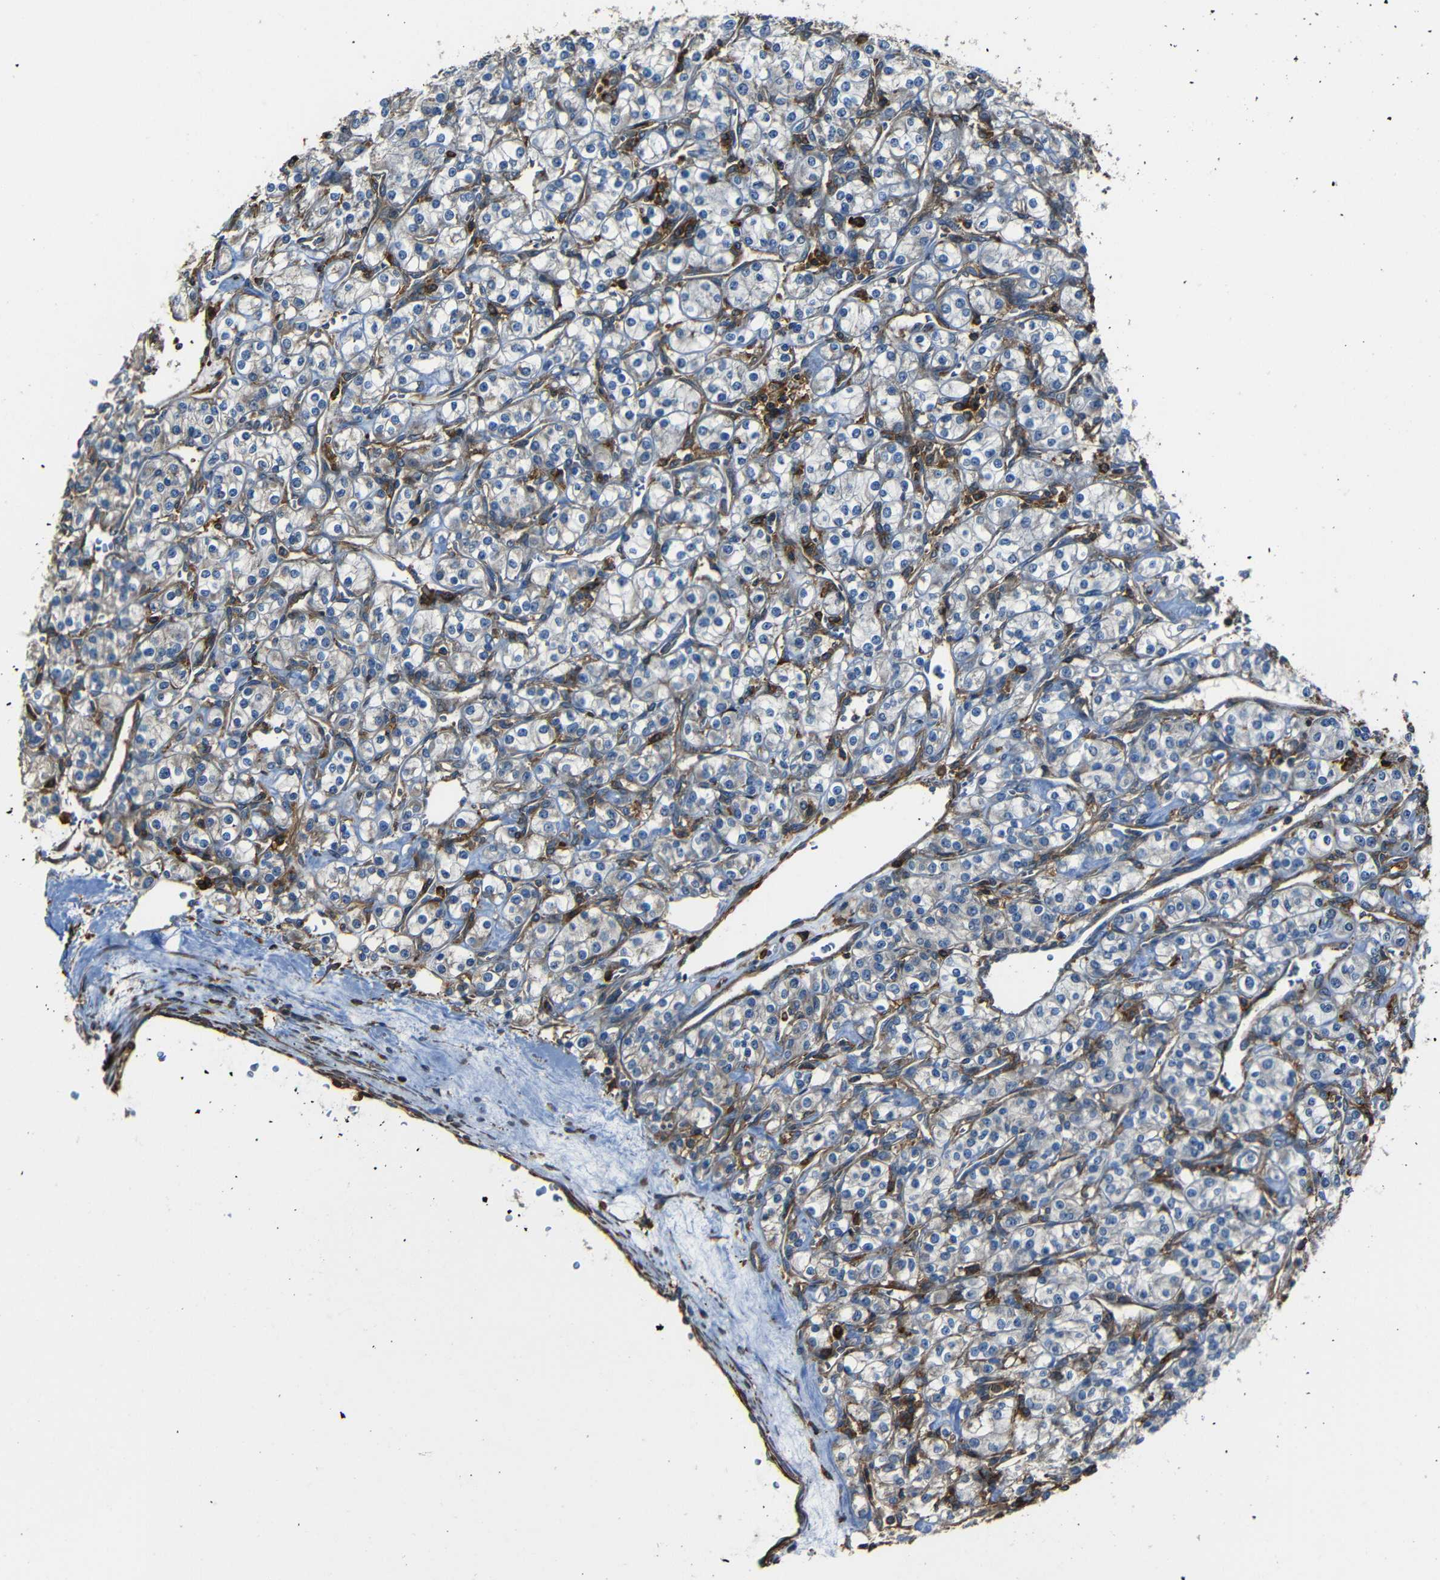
{"staining": {"intensity": "negative", "quantity": "none", "location": "none"}, "tissue": "renal cancer", "cell_type": "Tumor cells", "image_type": "cancer", "snomed": [{"axis": "morphology", "description": "Adenocarcinoma, NOS"}, {"axis": "topography", "description": "Kidney"}], "caption": "Immunohistochemistry (IHC) image of adenocarcinoma (renal) stained for a protein (brown), which exhibits no staining in tumor cells.", "gene": "ADGRE5", "patient": {"sex": "male", "age": 77}}